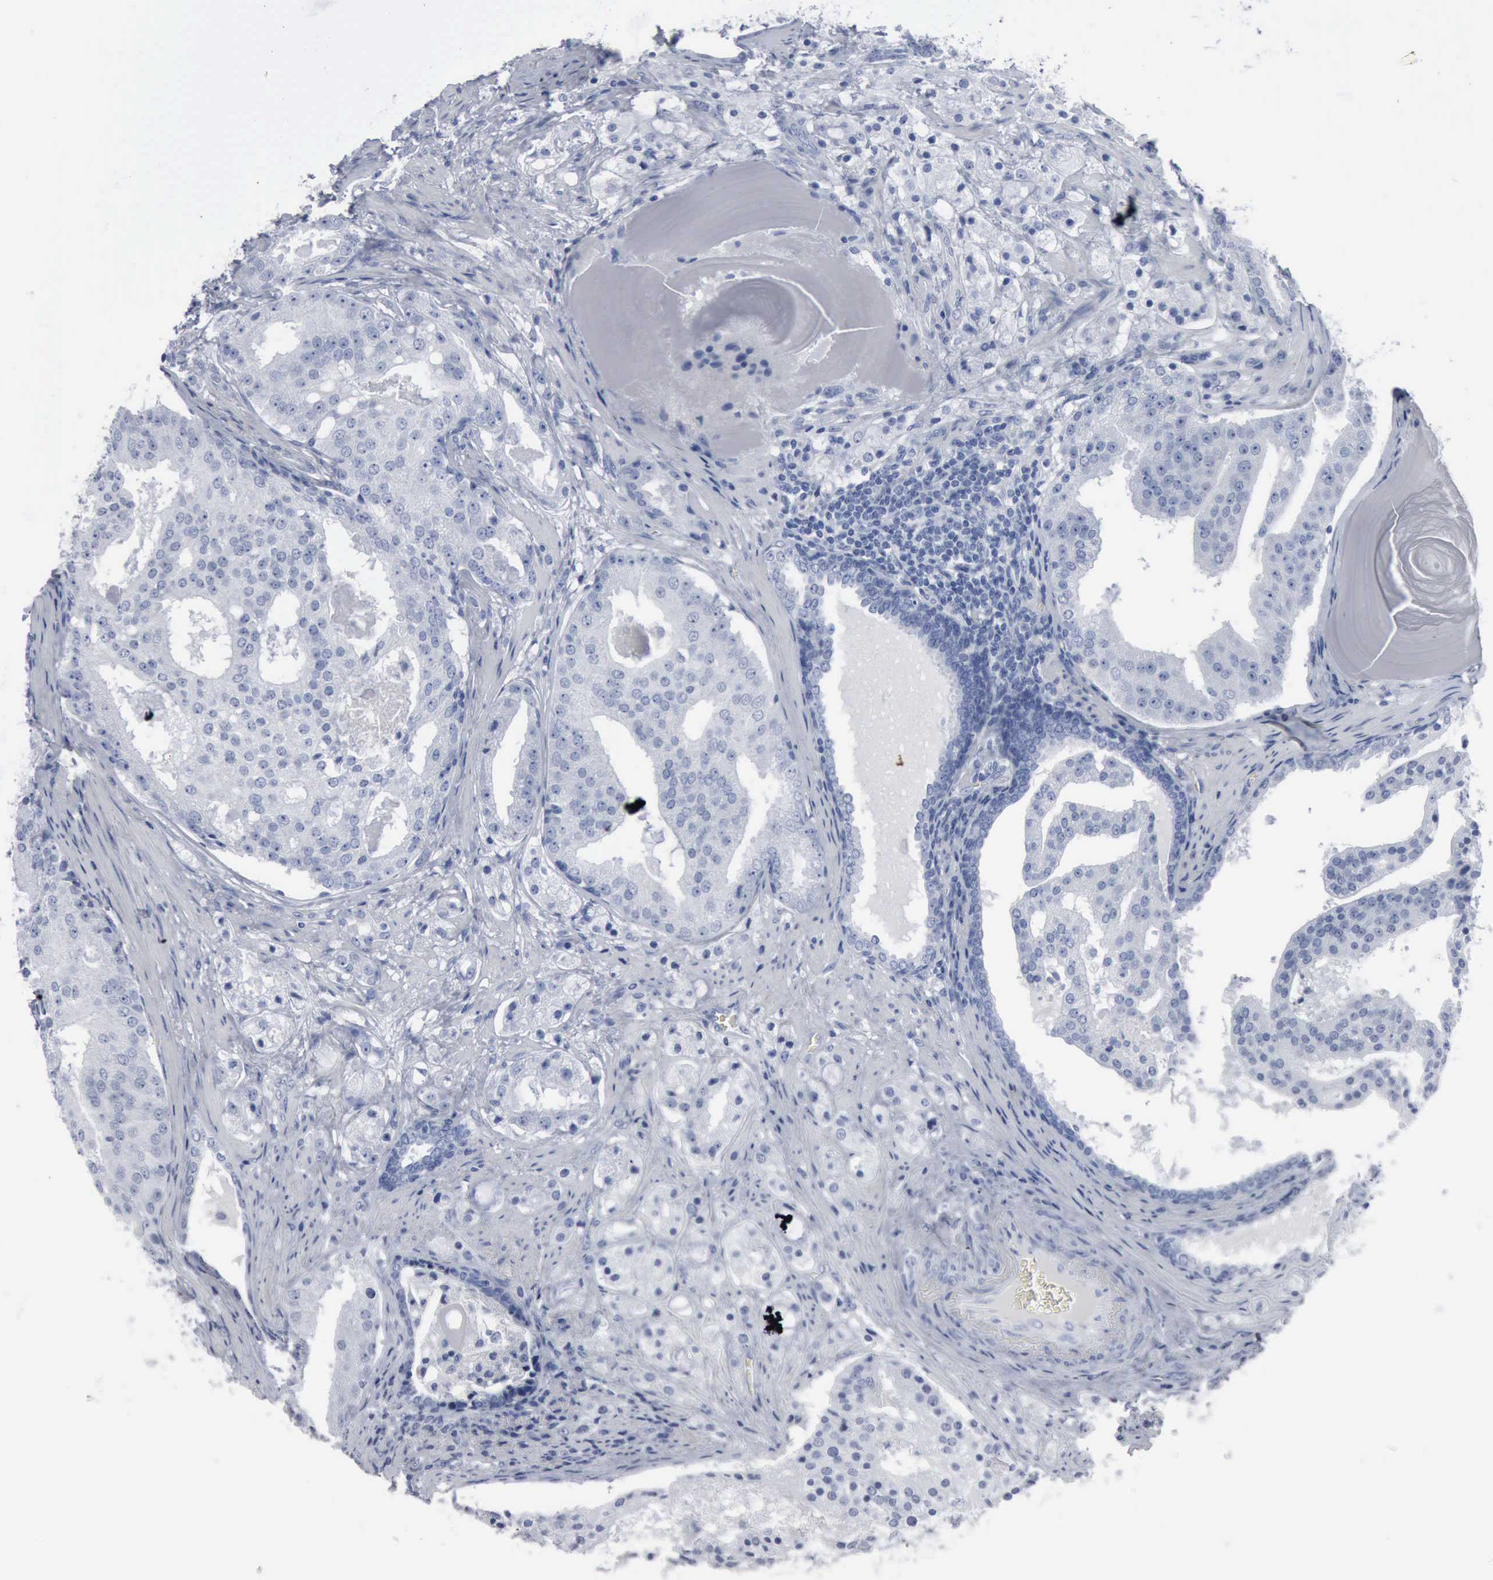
{"staining": {"intensity": "negative", "quantity": "none", "location": "none"}, "tissue": "prostate cancer", "cell_type": "Tumor cells", "image_type": "cancer", "snomed": [{"axis": "morphology", "description": "Adenocarcinoma, High grade"}, {"axis": "topography", "description": "Prostate"}], "caption": "Immunohistochemistry (IHC) photomicrograph of neoplastic tissue: prostate cancer stained with DAB shows no significant protein positivity in tumor cells.", "gene": "DMD", "patient": {"sex": "male", "age": 68}}